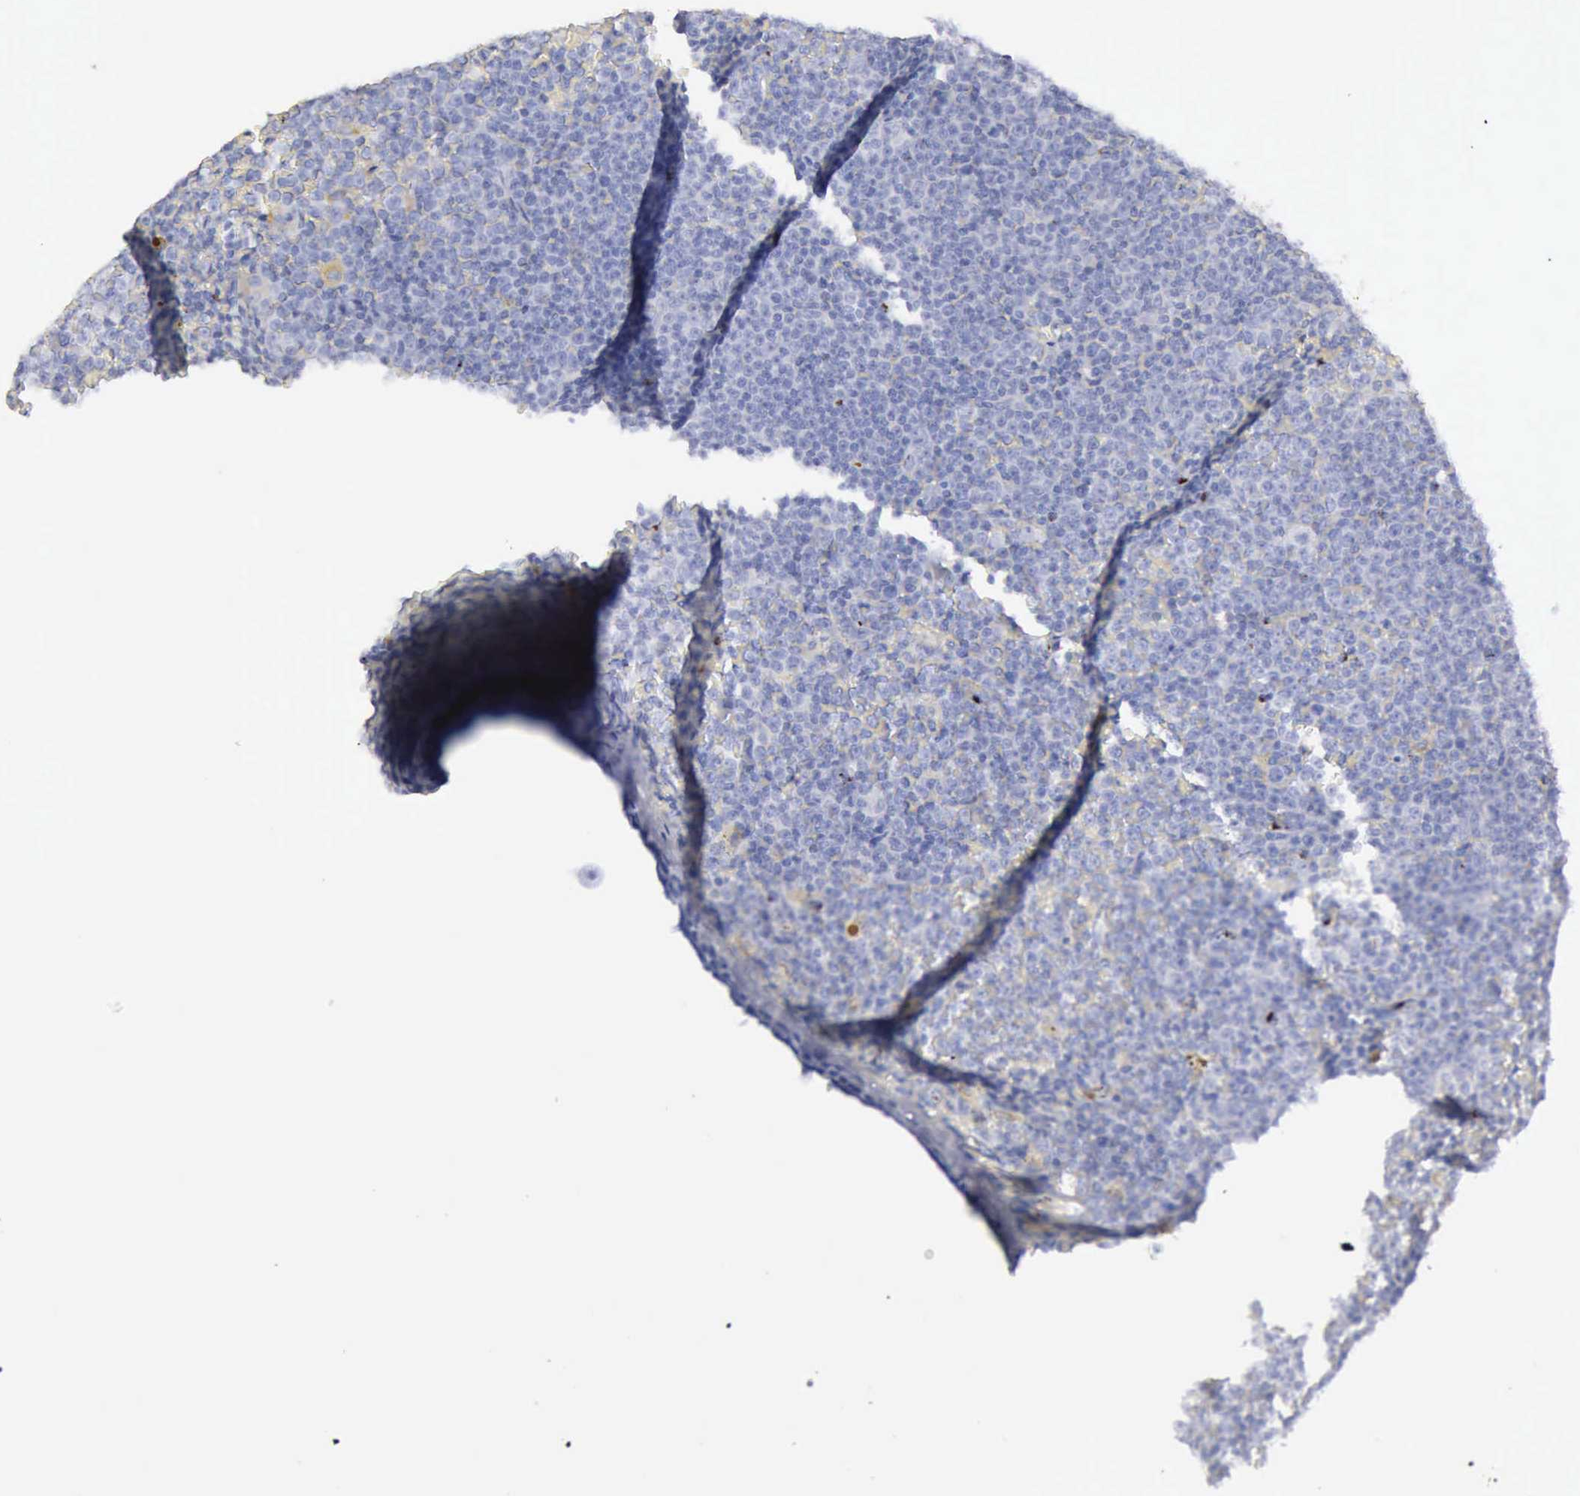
{"staining": {"intensity": "negative", "quantity": "none", "location": "none"}, "tissue": "lymphoma", "cell_type": "Tumor cells", "image_type": "cancer", "snomed": [{"axis": "morphology", "description": "Malignant lymphoma, non-Hodgkin's type, Low grade"}, {"axis": "topography", "description": "Lymph node"}], "caption": "Immunohistochemistry (IHC) micrograph of human lymphoma stained for a protein (brown), which displays no staining in tumor cells.", "gene": "GZMB", "patient": {"sex": "male", "age": 50}}